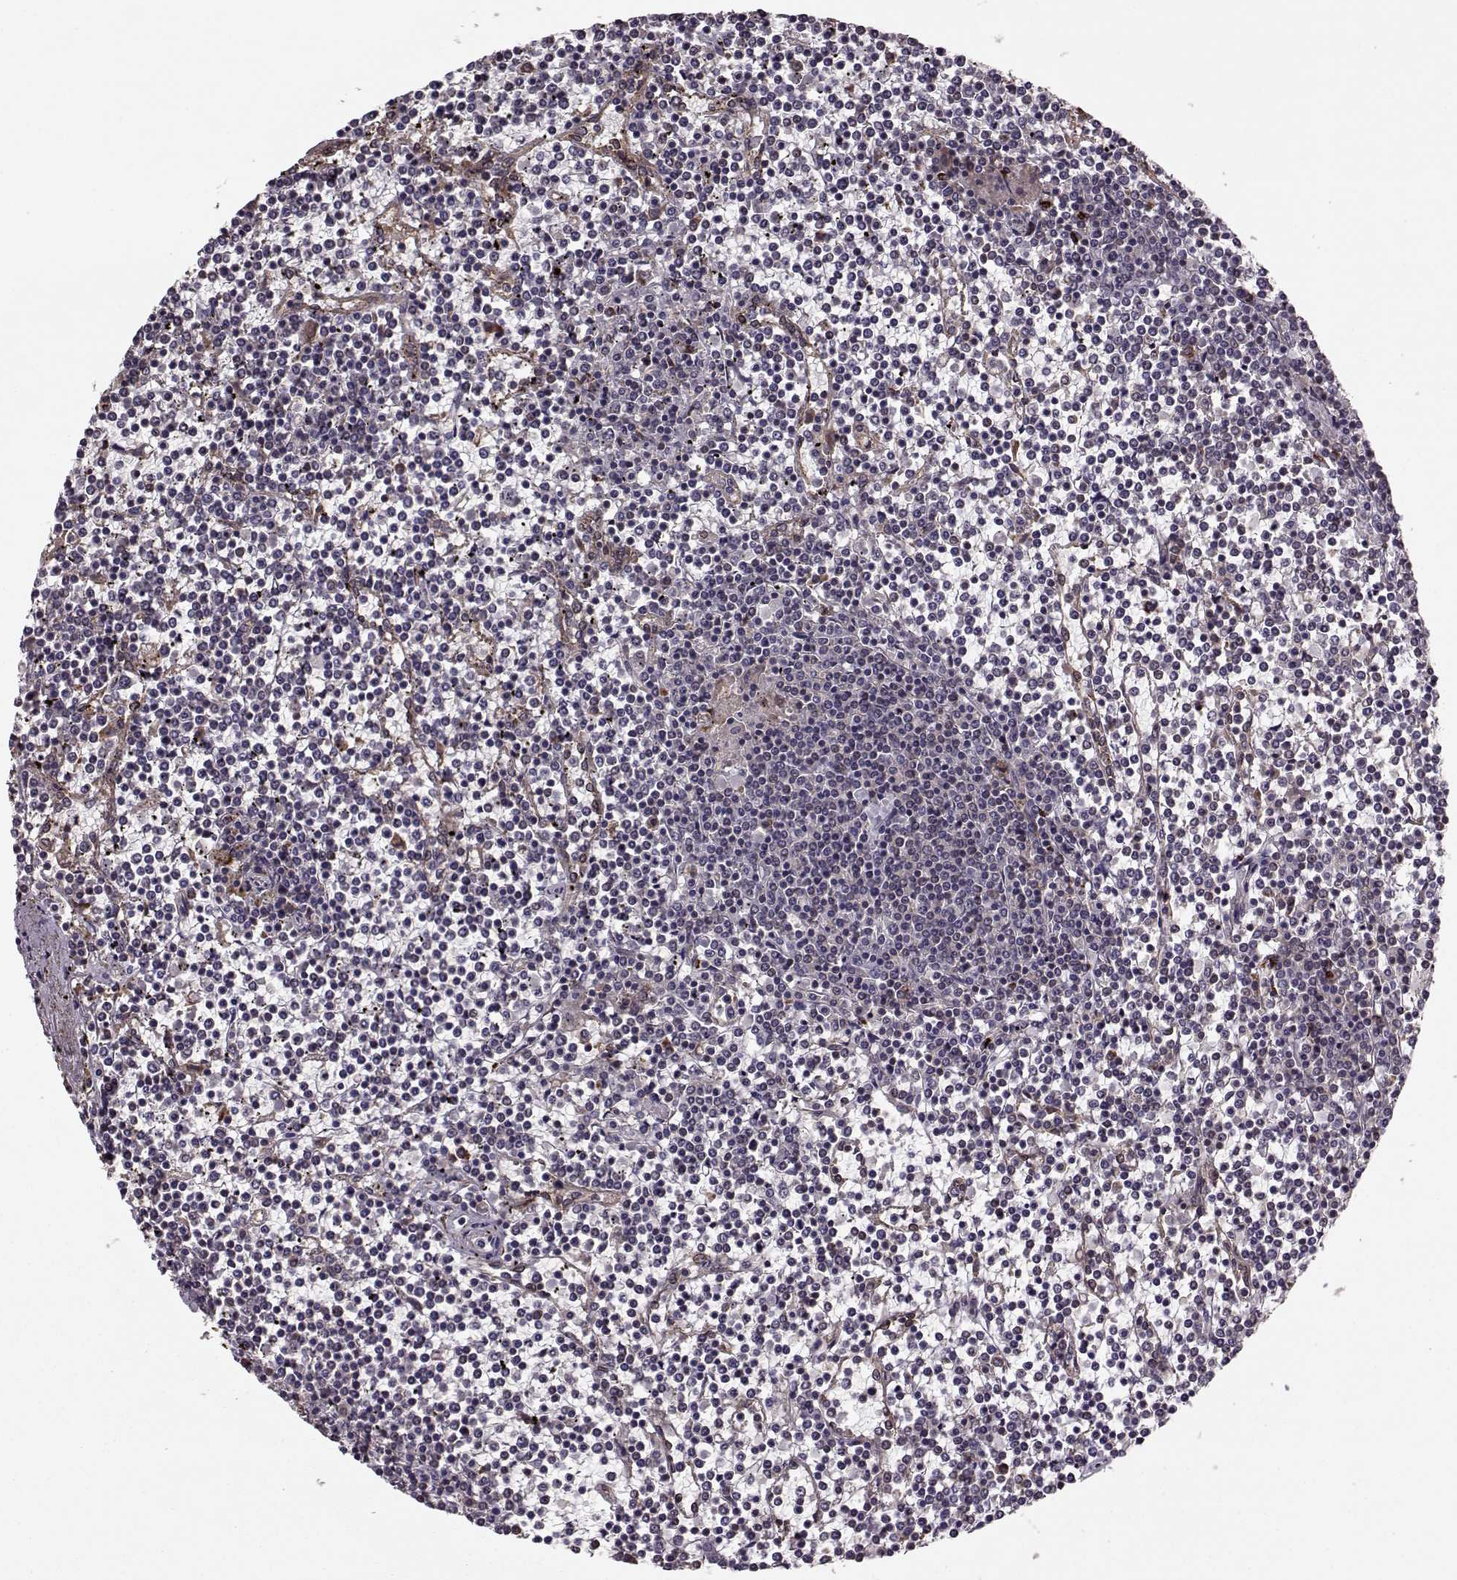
{"staining": {"intensity": "negative", "quantity": "none", "location": "none"}, "tissue": "lymphoma", "cell_type": "Tumor cells", "image_type": "cancer", "snomed": [{"axis": "morphology", "description": "Malignant lymphoma, non-Hodgkin's type, Low grade"}, {"axis": "topography", "description": "Spleen"}], "caption": "DAB immunohistochemical staining of human low-grade malignant lymphoma, non-Hodgkin's type demonstrates no significant expression in tumor cells. Nuclei are stained in blue.", "gene": "YIPF5", "patient": {"sex": "female", "age": 19}}